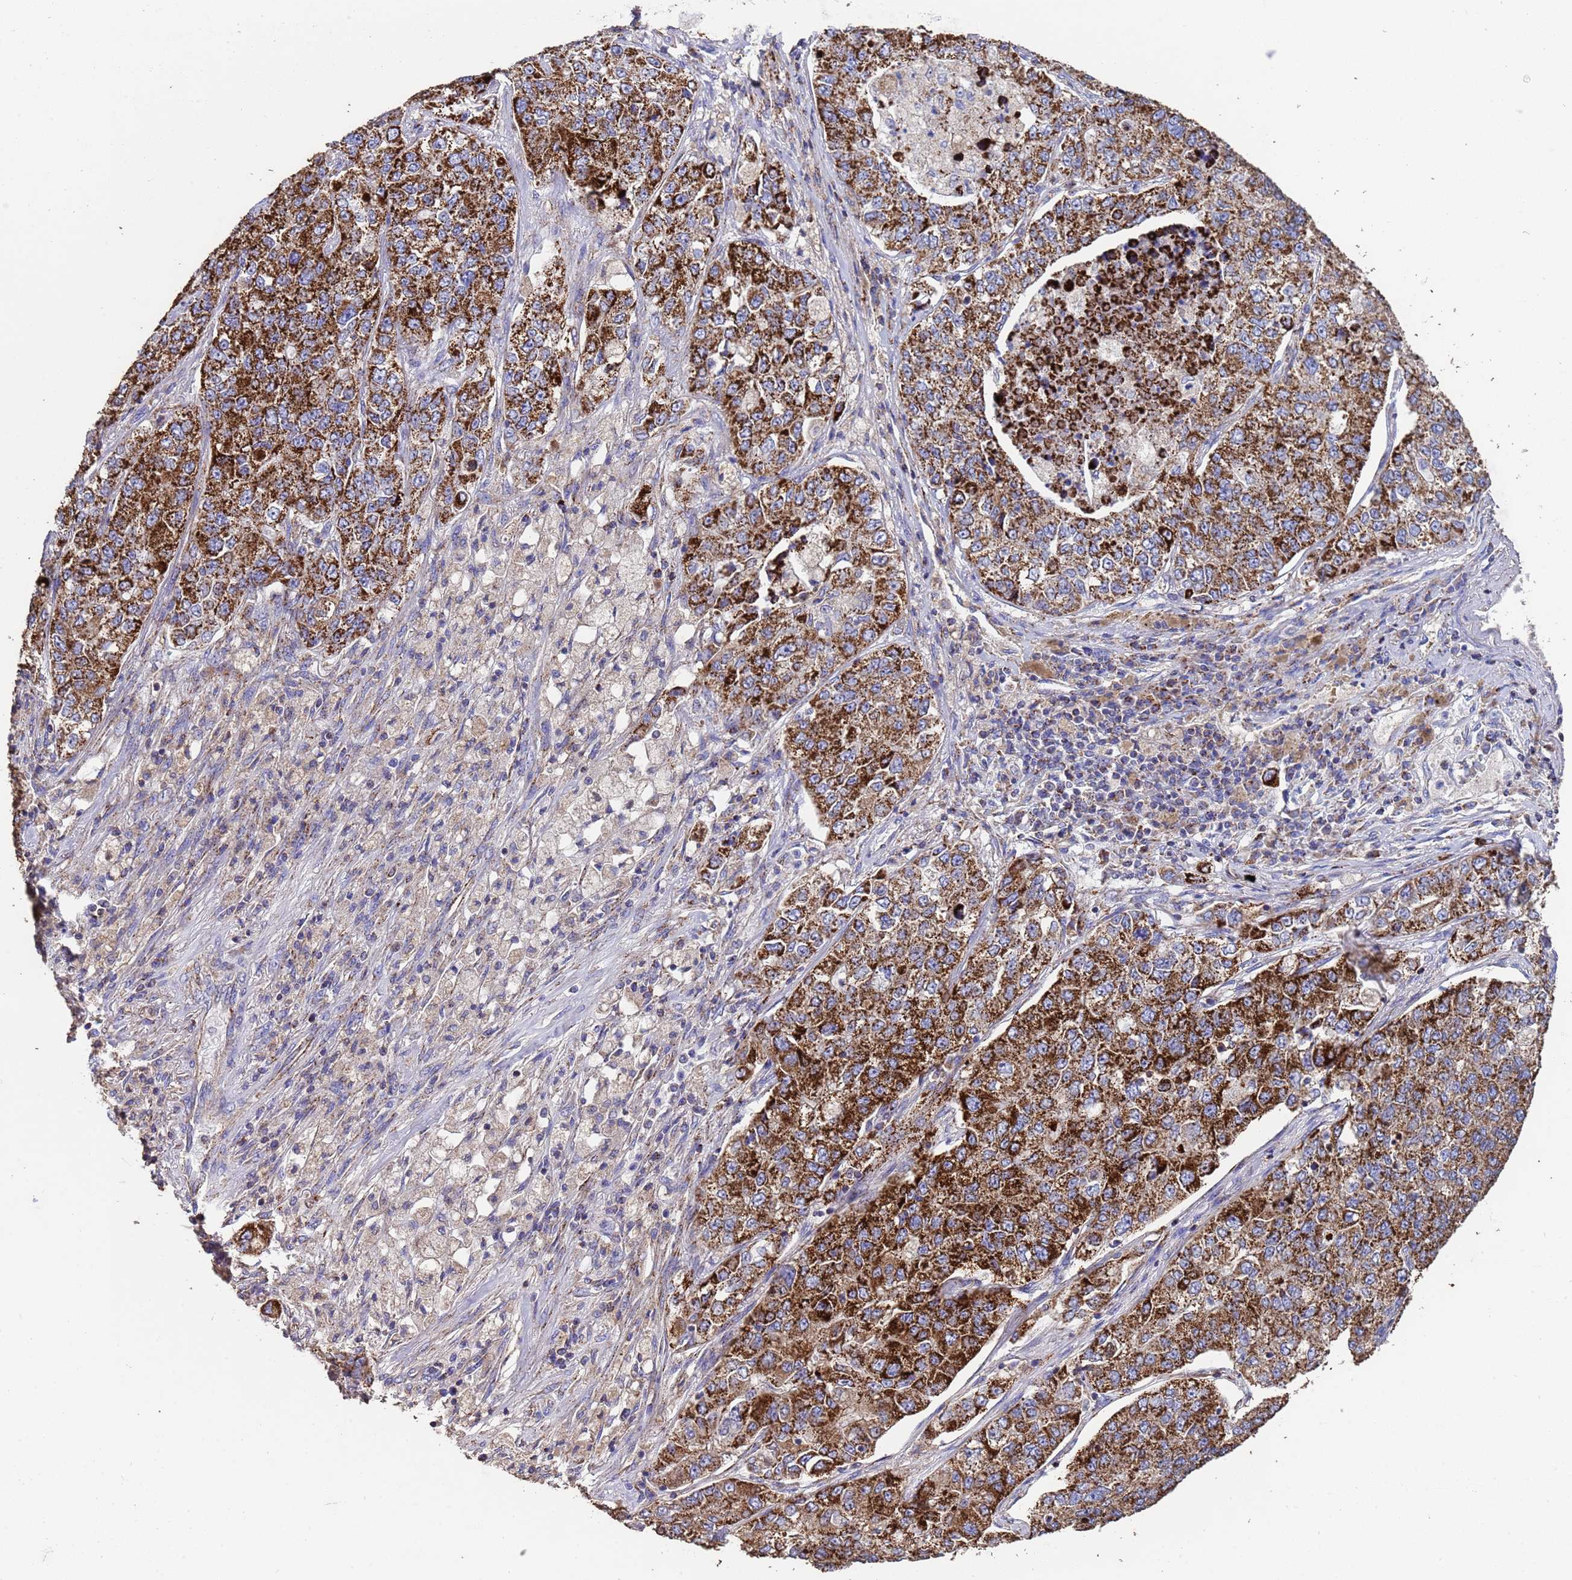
{"staining": {"intensity": "strong", "quantity": ">75%", "location": "cytoplasmic/membranous"}, "tissue": "lung cancer", "cell_type": "Tumor cells", "image_type": "cancer", "snomed": [{"axis": "morphology", "description": "Adenocarcinoma, NOS"}, {"axis": "topography", "description": "Lung"}], "caption": "Lung cancer was stained to show a protein in brown. There is high levels of strong cytoplasmic/membranous positivity in approximately >75% of tumor cells.", "gene": "ZNFX1", "patient": {"sex": "male", "age": 49}}